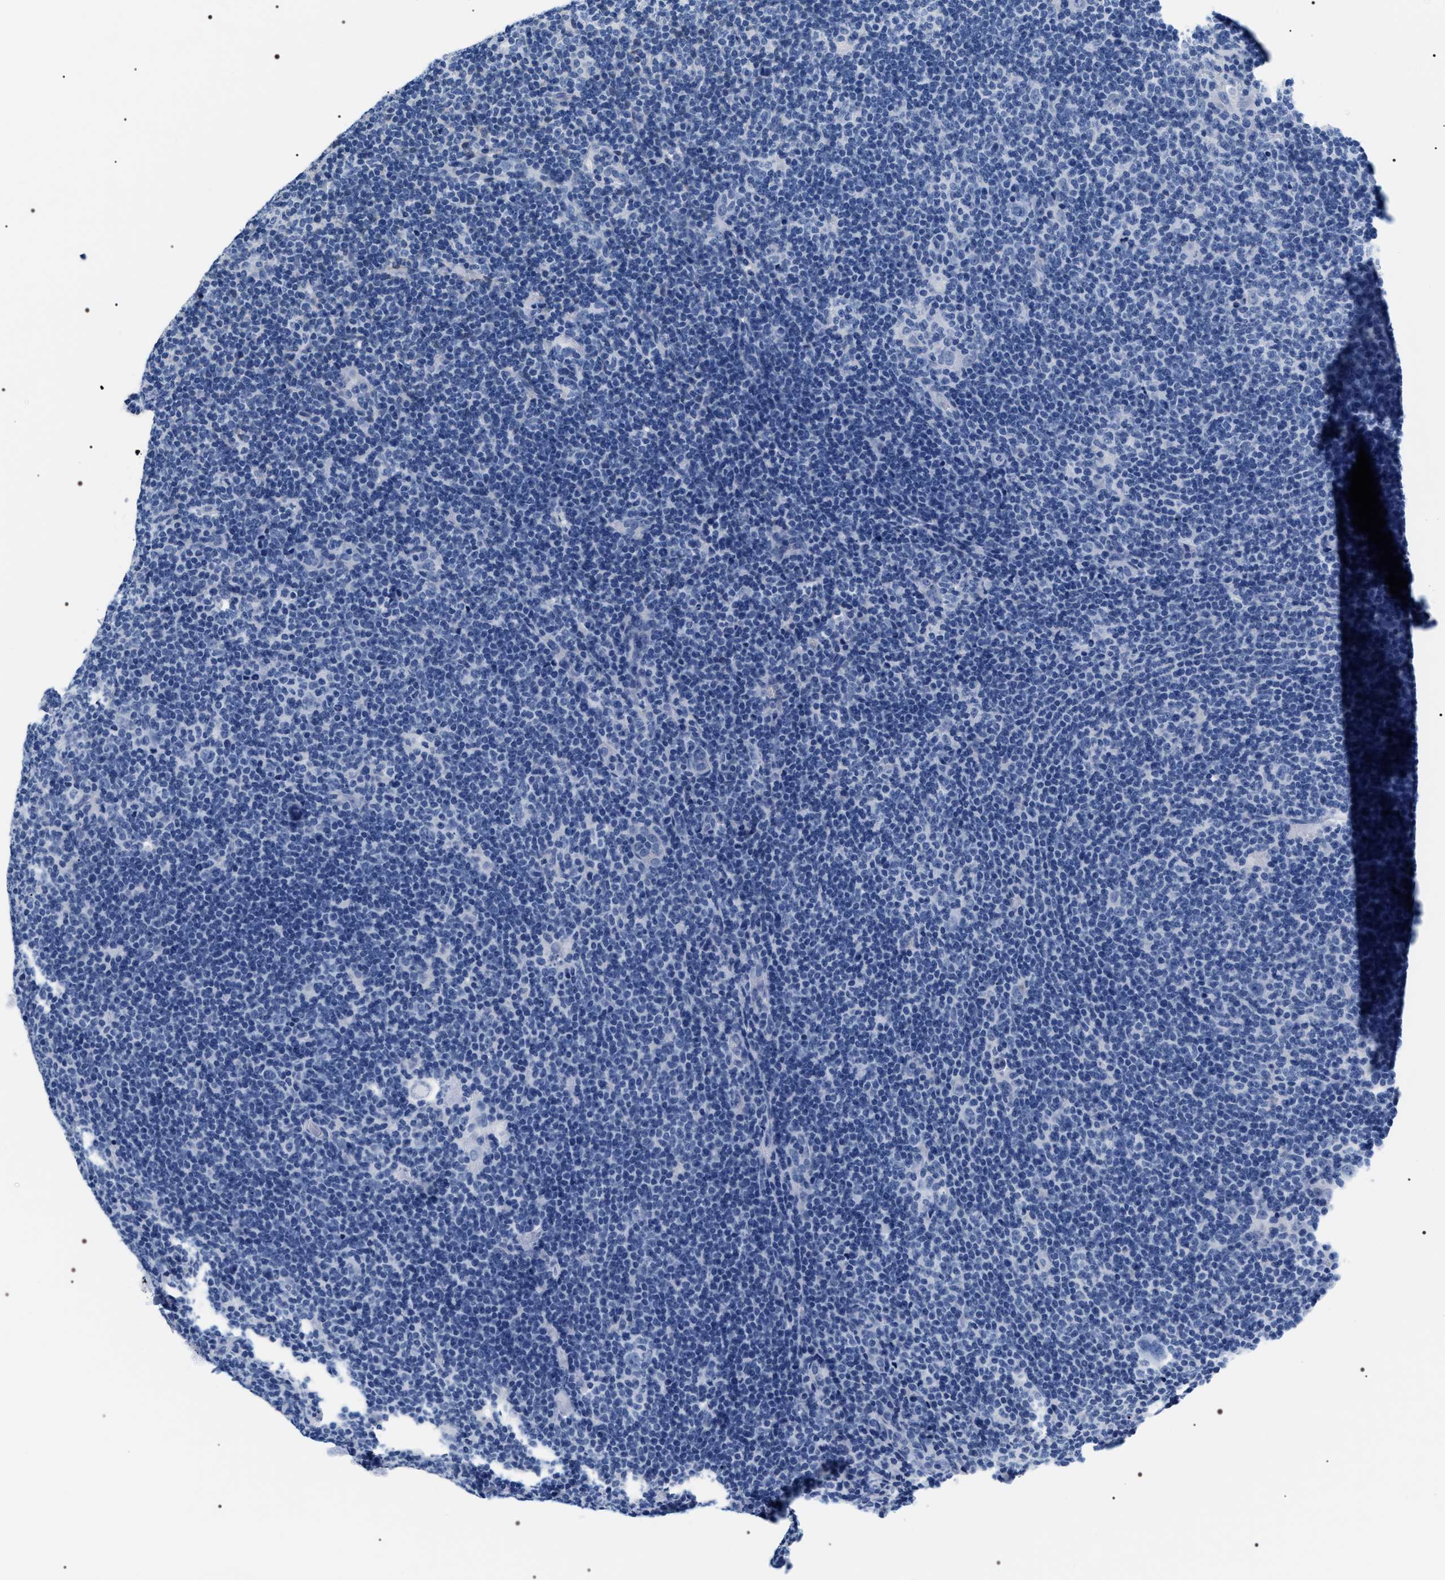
{"staining": {"intensity": "negative", "quantity": "none", "location": "none"}, "tissue": "lymphoma", "cell_type": "Tumor cells", "image_type": "cancer", "snomed": [{"axis": "morphology", "description": "Hodgkin's disease, NOS"}, {"axis": "topography", "description": "Lymph node"}], "caption": "Hodgkin's disease stained for a protein using IHC reveals no positivity tumor cells.", "gene": "ADH4", "patient": {"sex": "female", "age": 57}}